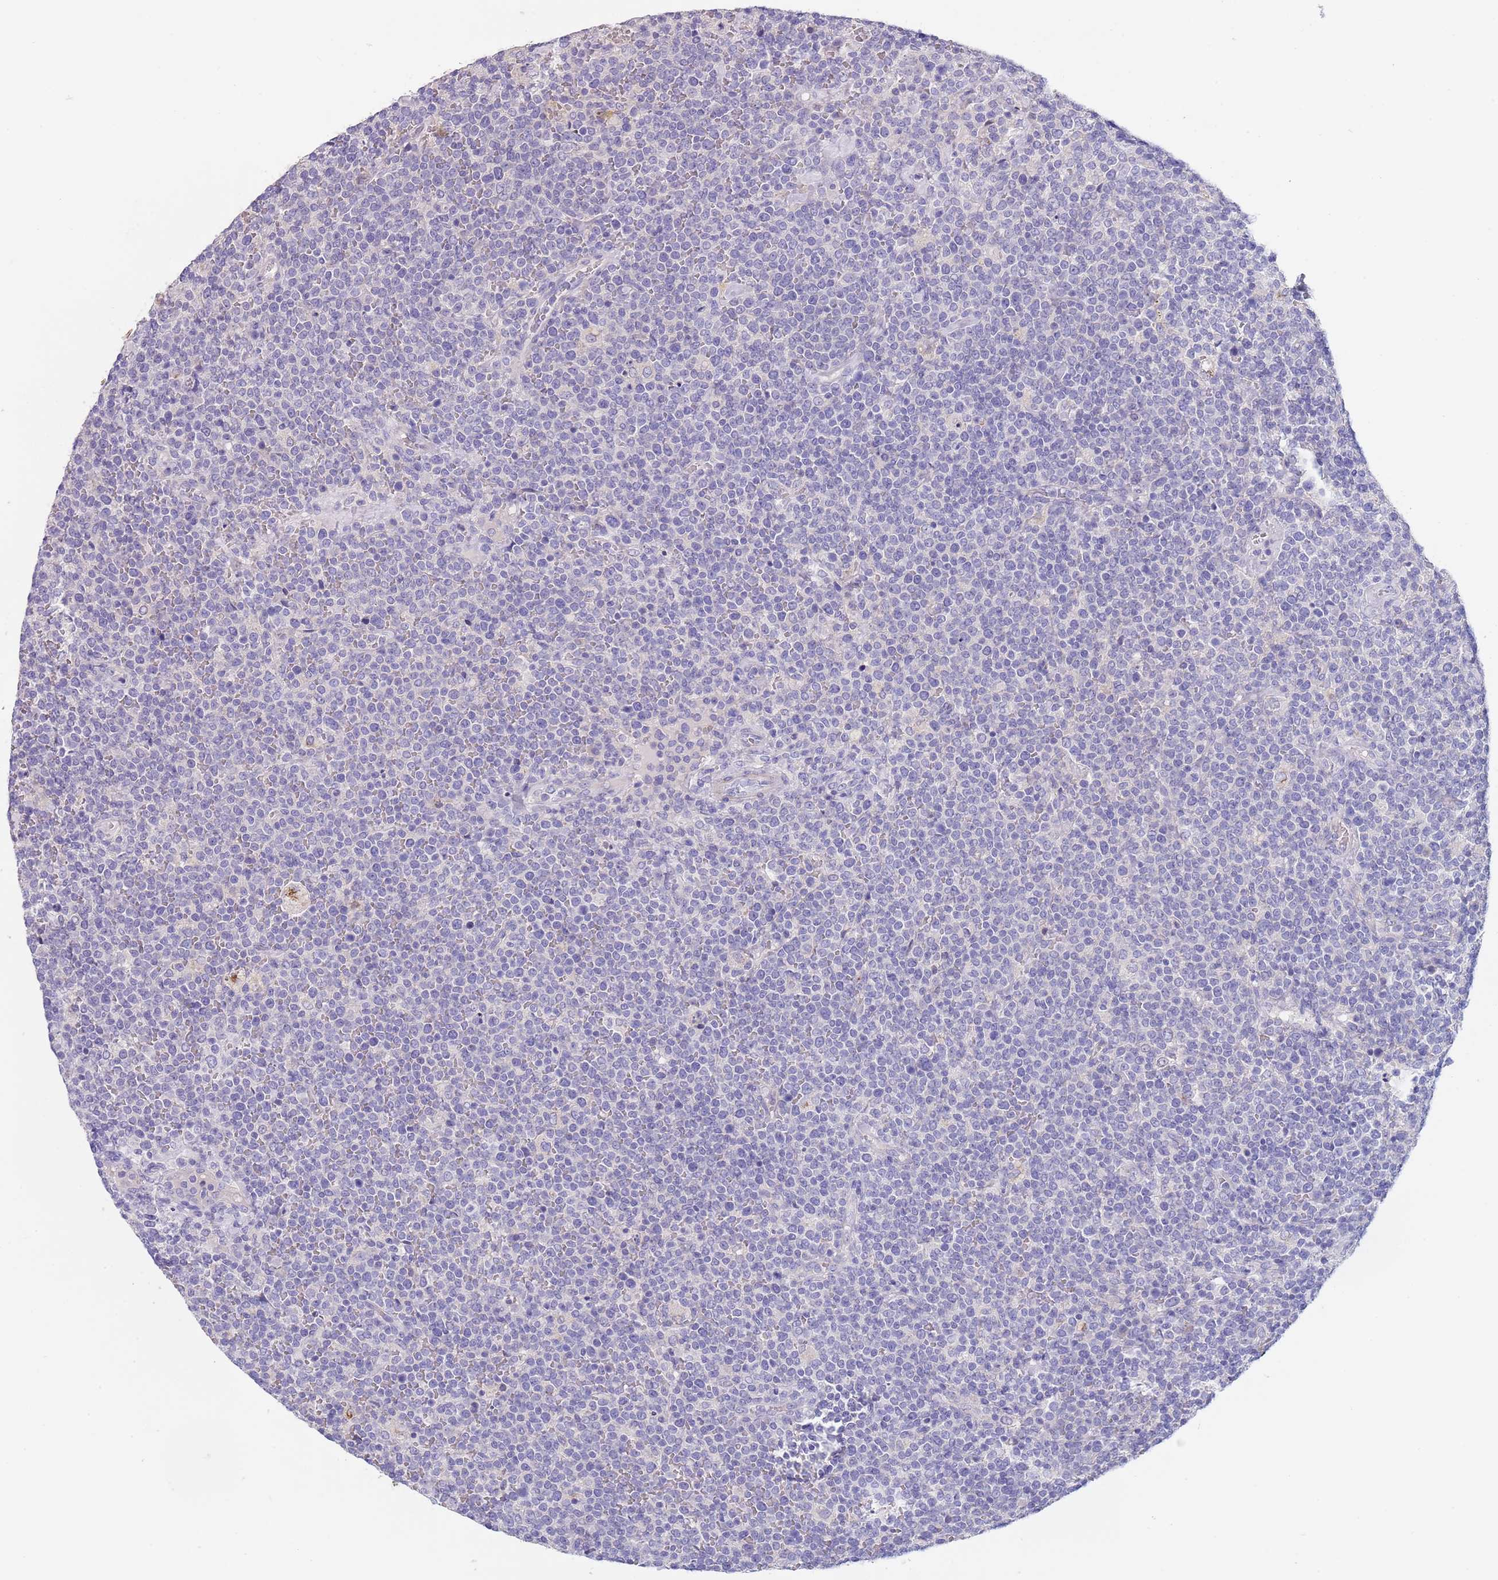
{"staining": {"intensity": "negative", "quantity": "none", "location": "none"}, "tissue": "lymphoma", "cell_type": "Tumor cells", "image_type": "cancer", "snomed": [{"axis": "morphology", "description": "Malignant lymphoma, non-Hodgkin's type, High grade"}, {"axis": "topography", "description": "Lymph node"}], "caption": "This is a image of immunohistochemistry staining of lymphoma, which shows no expression in tumor cells.", "gene": "MAN1C1", "patient": {"sex": "male", "age": 61}}